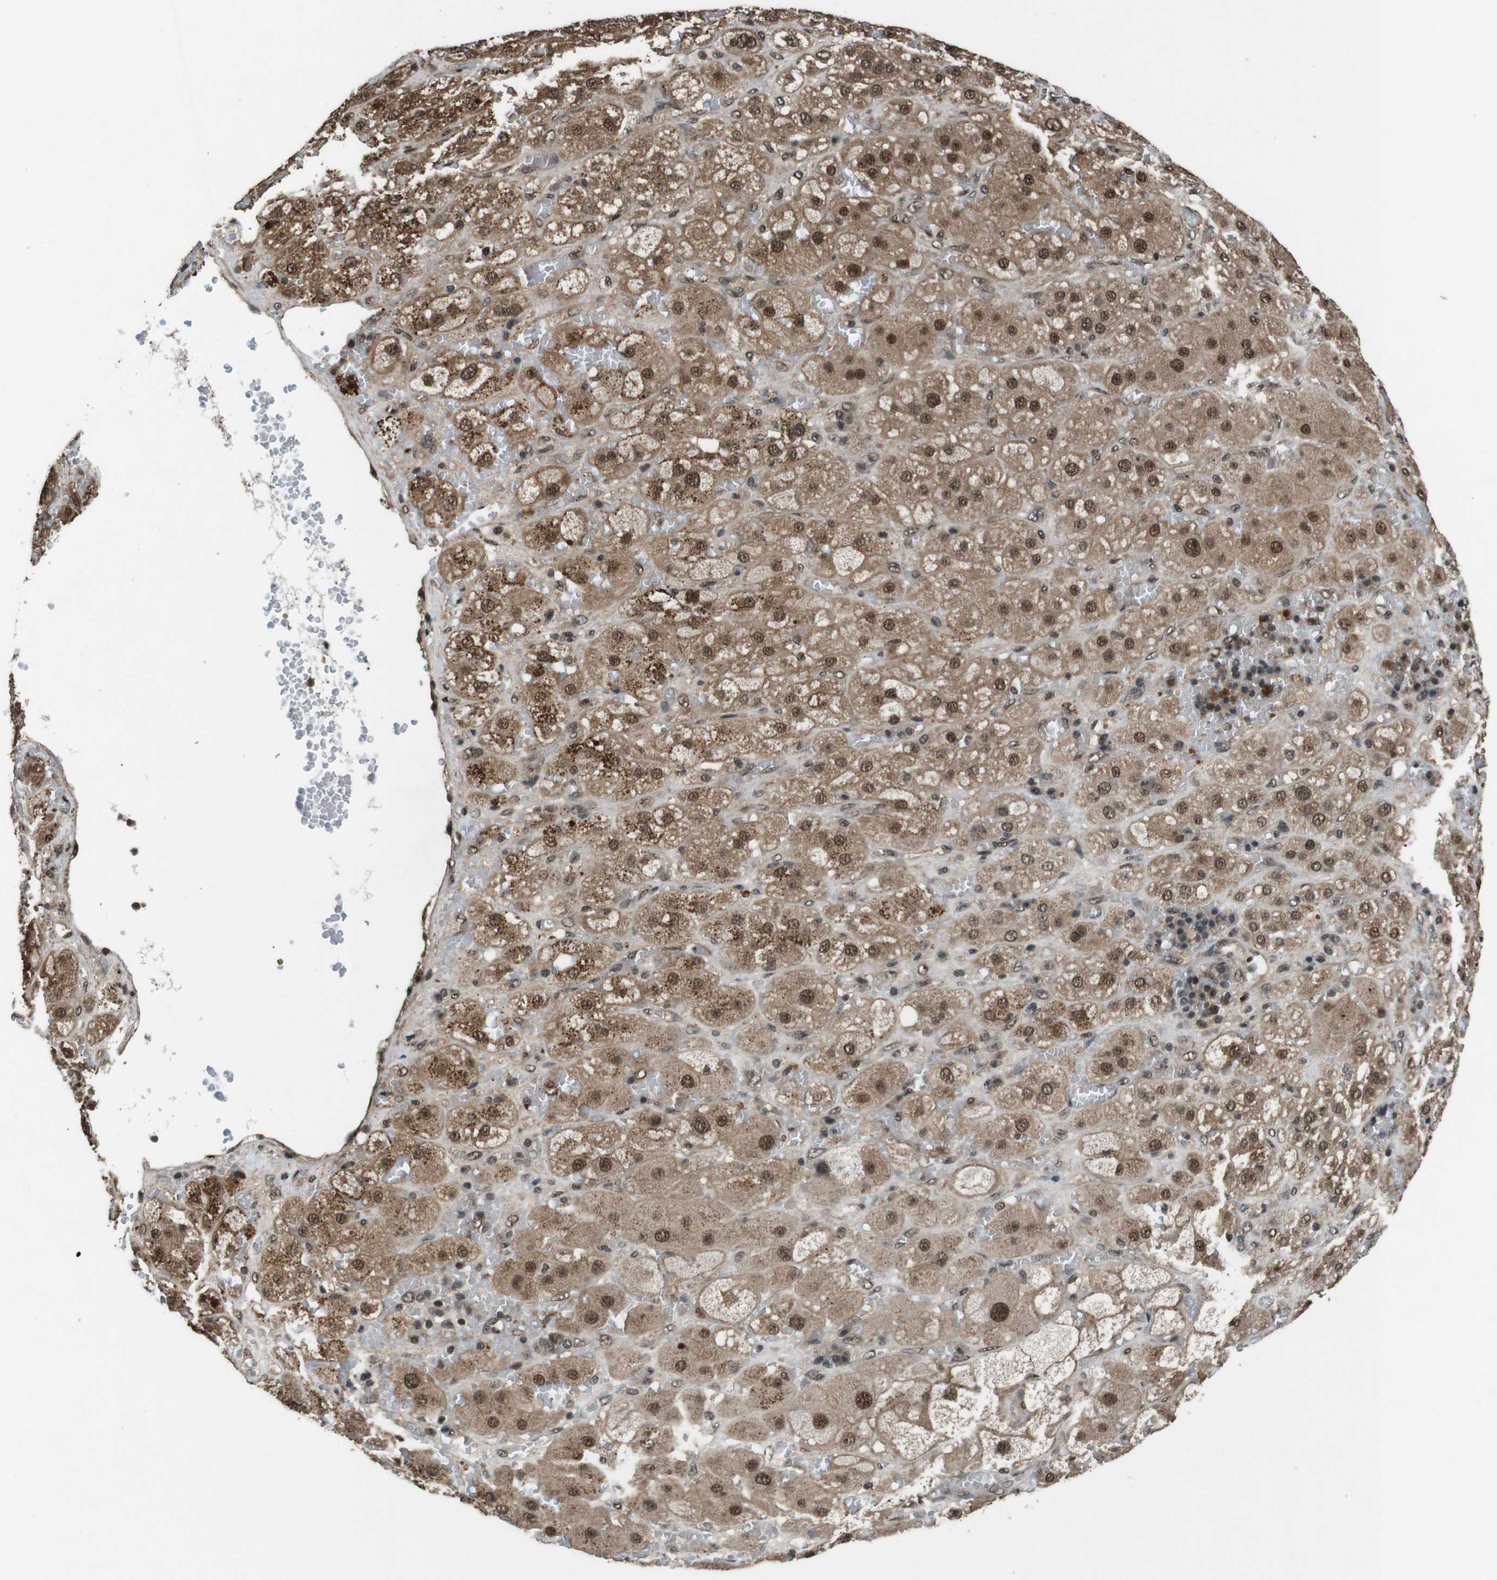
{"staining": {"intensity": "strong", "quantity": ">75%", "location": "cytoplasmic/membranous,nuclear"}, "tissue": "adrenal gland", "cell_type": "Glandular cells", "image_type": "normal", "snomed": [{"axis": "morphology", "description": "Normal tissue, NOS"}, {"axis": "topography", "description": "Adrenal gland"}], "caption": "Glandular cells demonstrate high levels of strong cytoplasmic/membranous,nuclear positivity in about >75% of cells in benign human adrenal gland.", "gene": "NR4A2", "patient": {"sex": "female", "age": 47}}